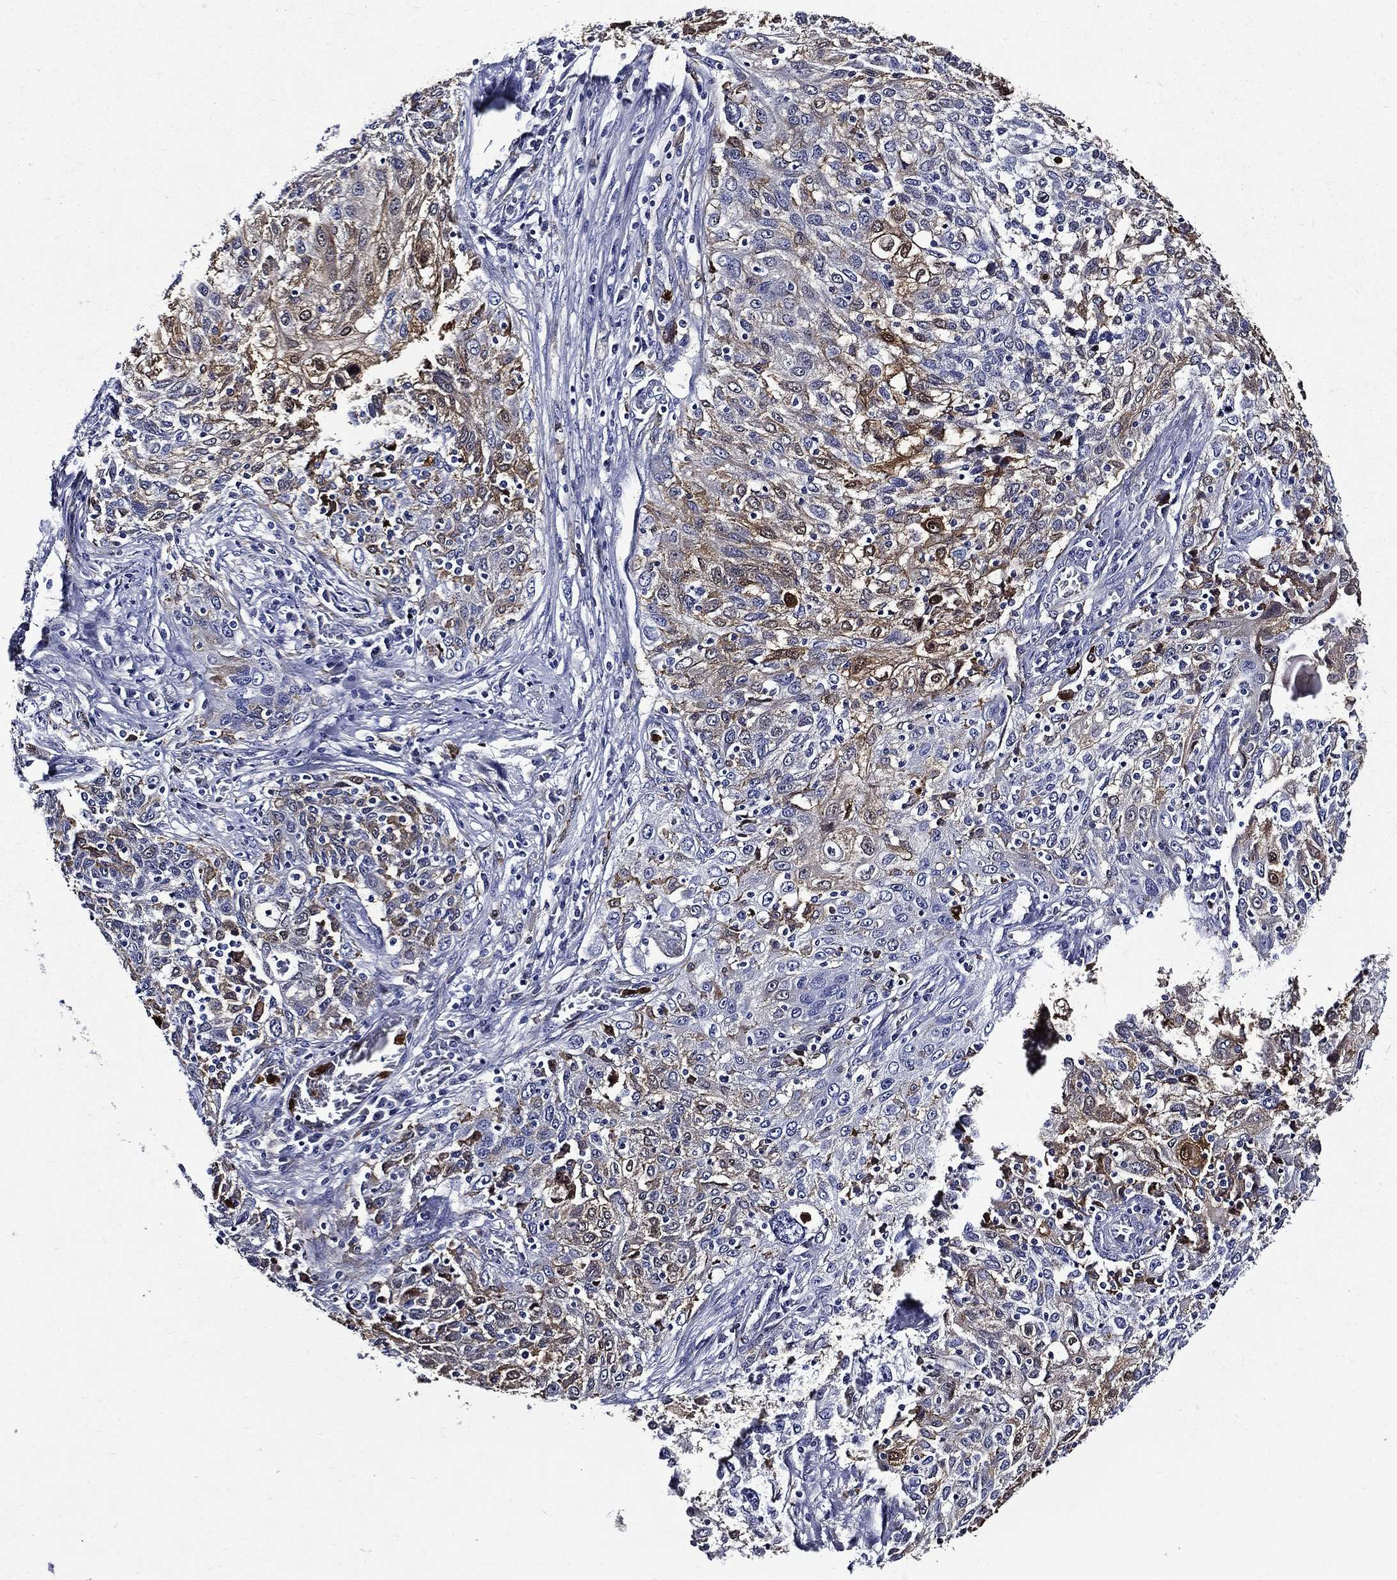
{"staining": {"intensity": "moderate", "quantity": "<25%", "location": "cytoplasmic/membranous"}, "tissue": "lung cancer", "cell_type": "Tumor cells", "image_type": "cancer", "snomed": [{"axis": "morphology", "description": "Squamous cell carcinoma, NOS"}, {"axis": "topography", "description": "Lung"}], "caption": "Protein staining by immunohistochemistry demonstrates moderate cytoplasmic/membranous staining in about <25% of tumor cells in lung squamous cell carcinoma.", "gene": "GPR171", "patient": {"sex": "female", "age": 69}}